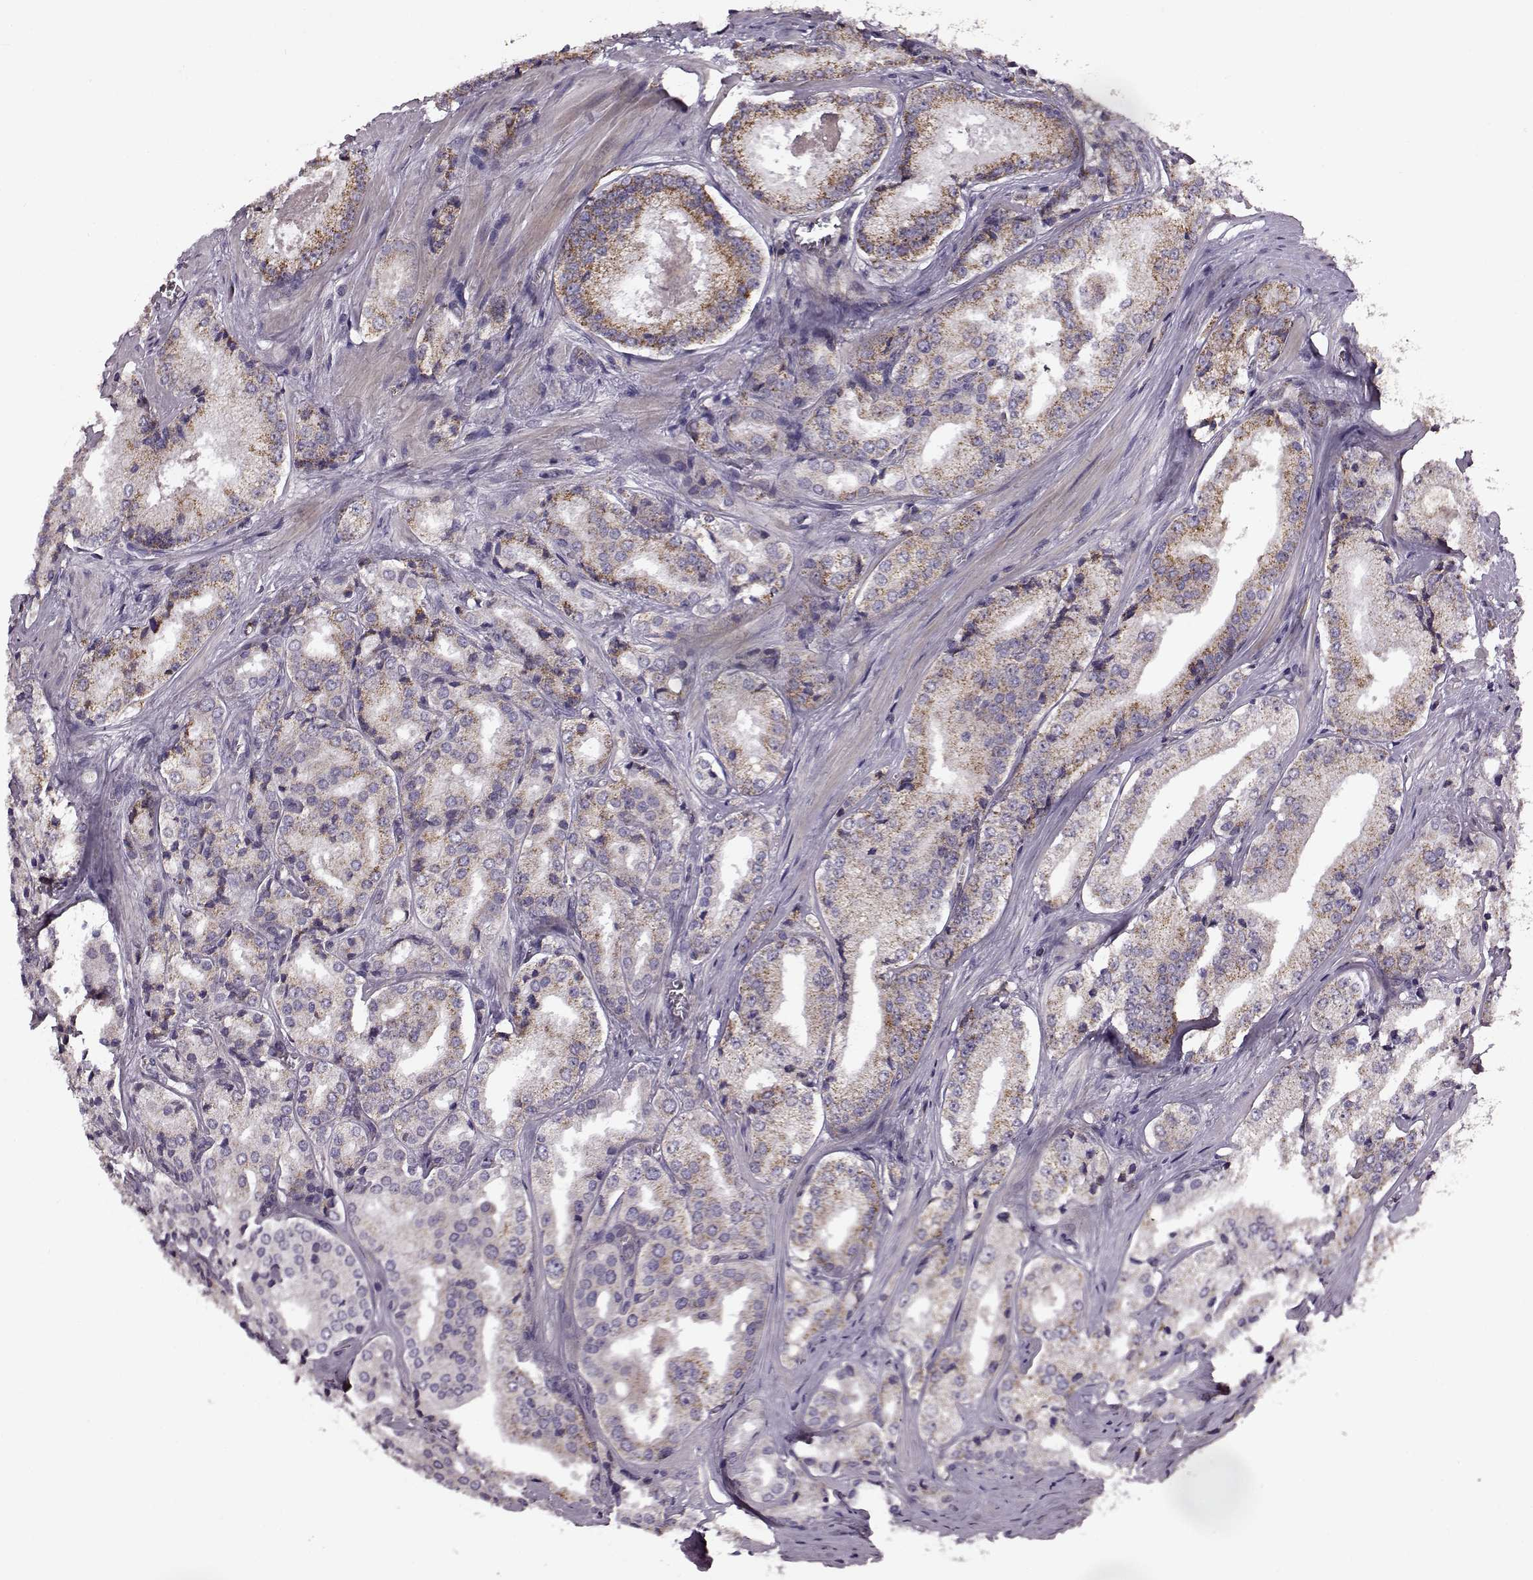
{"staining": {"intensity": "moderate", "quantity": ">75%", "location": "cytoplasmic/membranous"}, "tissue": "prostate cancer", "cell_type": "Tumor cells", "image_type": "cancer", "snomed": [{"axis": "morphology", "description": "Adenocarcinoma, Low grade"}, {"axis": "topography", "description": "Prostate"}], "caption": "Moderate cytoplasmic/membranous expression is seen in approximately >75% of tumor cells in prostate cancer.", "gene": "MTSS1", "patient": {"sex": "male", "age": 56}}